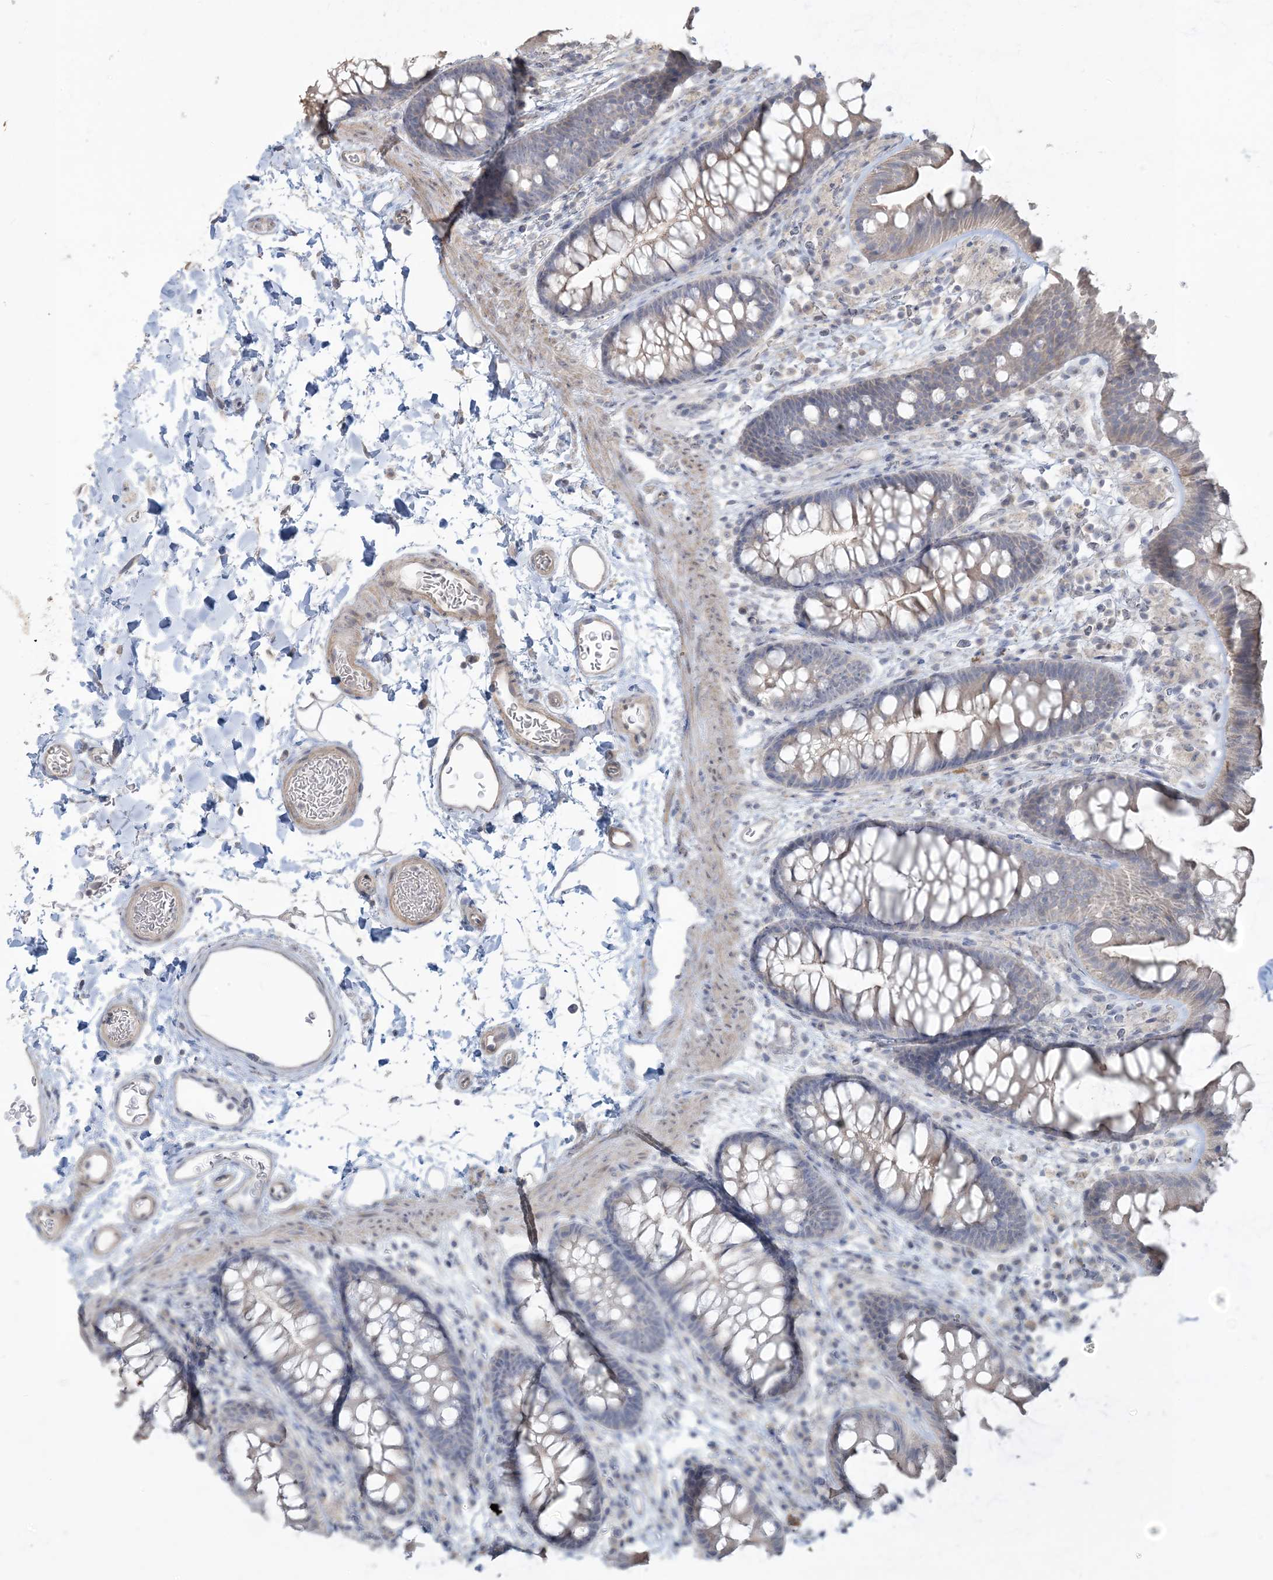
{"staining": {"intensity": "weak", "quantity": ">75%", "location": "cytoplasmic/membranous"}, "tissue": "colon", "cell_type": "Endothelial cells", "image_type": "normal", "snomed": [{"axis": "morphology", "description": "Normal tissue, NOS"}, {"axis": "topography", "description": "Colon"}], "caption": "DAB (3,3'-diaminobenzidine) immunohistochemical staining of benign human colon reveals weak cytoplasmic/membranous protein expression in approximately >75% of endothelial cells.", "gene": "NPHS2", "patient": {"sex": "female", "age": 62}}